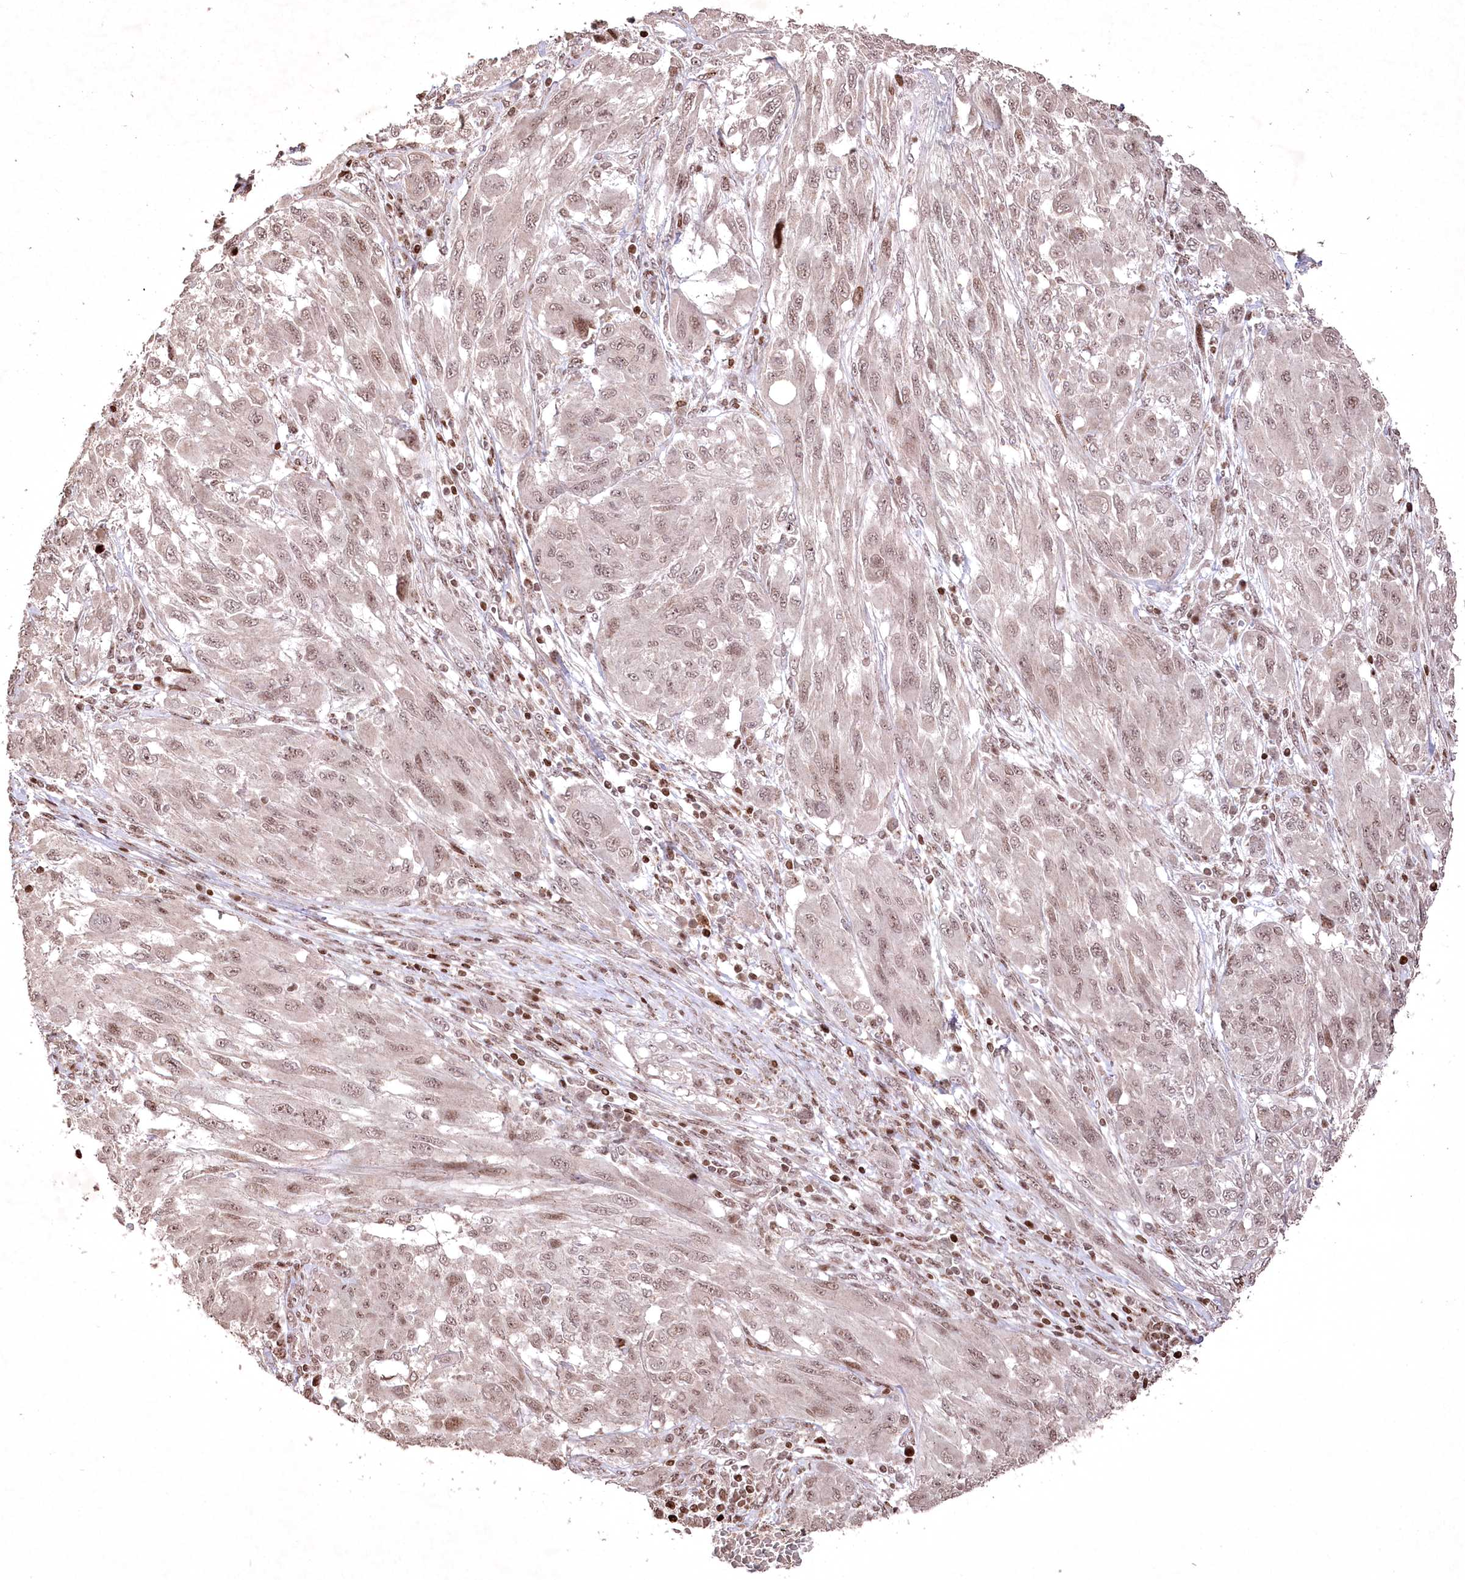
{"staining": {"intensity": "weak", "quantity": ">75%", "location": "nuclear"}, "tissue": "melanoma", "cell_type": "Tumor cells", "image_type": "cancer", "snomed": [{"axis": "morphology", "description": "Malignant melanoma, NOS"}, {"axis": "topography", "description": "Skin"}], "caption": "A high-resolution histopathology image shows immunohistochemistry staining of malignant melanoma, which demonstrates weak nuclear positivity in about >75% of tumor cells.", "gene": "CCSER2", "patient": {"sex": "female", "age": 91}}